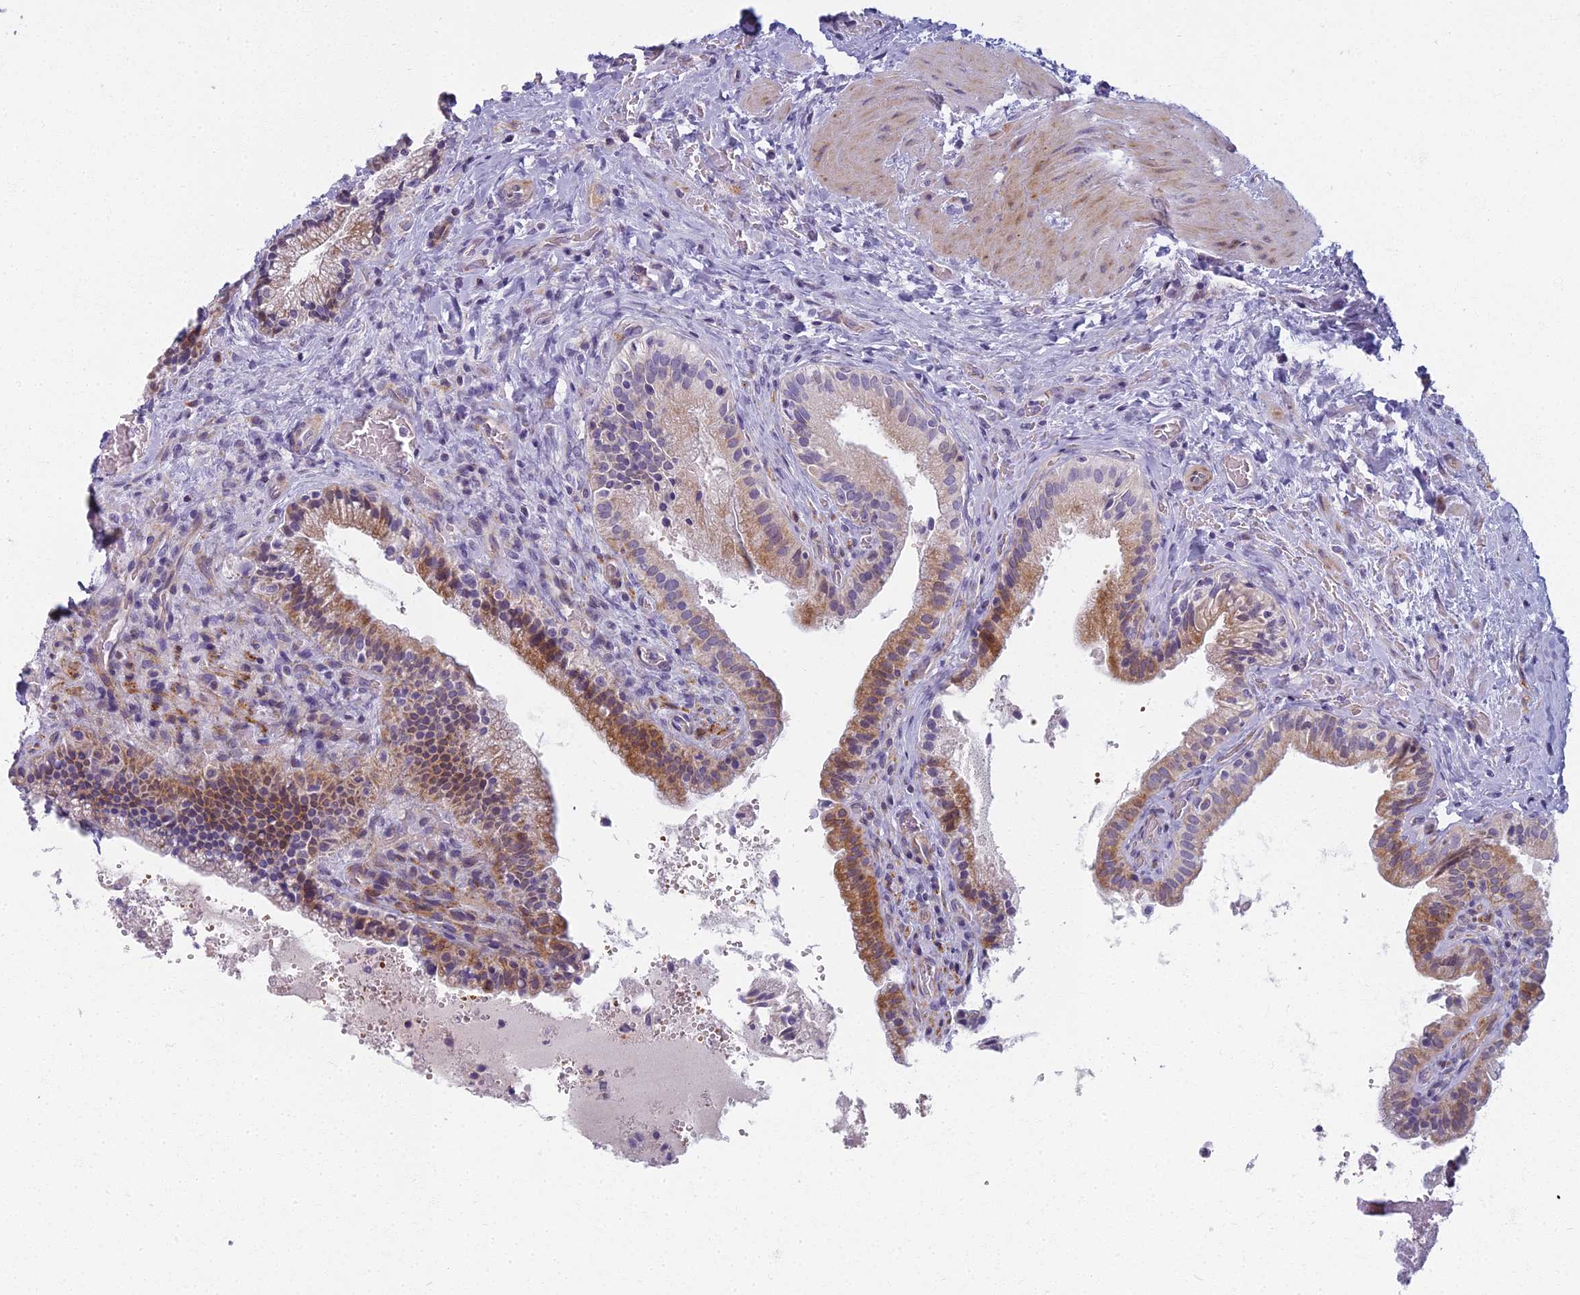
{"staining": {"intensity": "moderate", "quantity": "25%-75%", "location": "cytoplasmic/membranous"}, "tissue": "gallbladder", "cell_type": "Glandular cells", "image_type": "normal", "snomed": [{"axis": "morphology", "description": "Normal tissue, NOS"}, {"axis": "topography", "description": "Gallbladder"}], "caption": "This is a photomicrograph of IHC staining of unremarkable gallbladder, which shows moderate staining in the cytoplasmic/membranous of glandular cells.", "gene": "ARL15", "patient": {"sex": "male", "age": 24}}